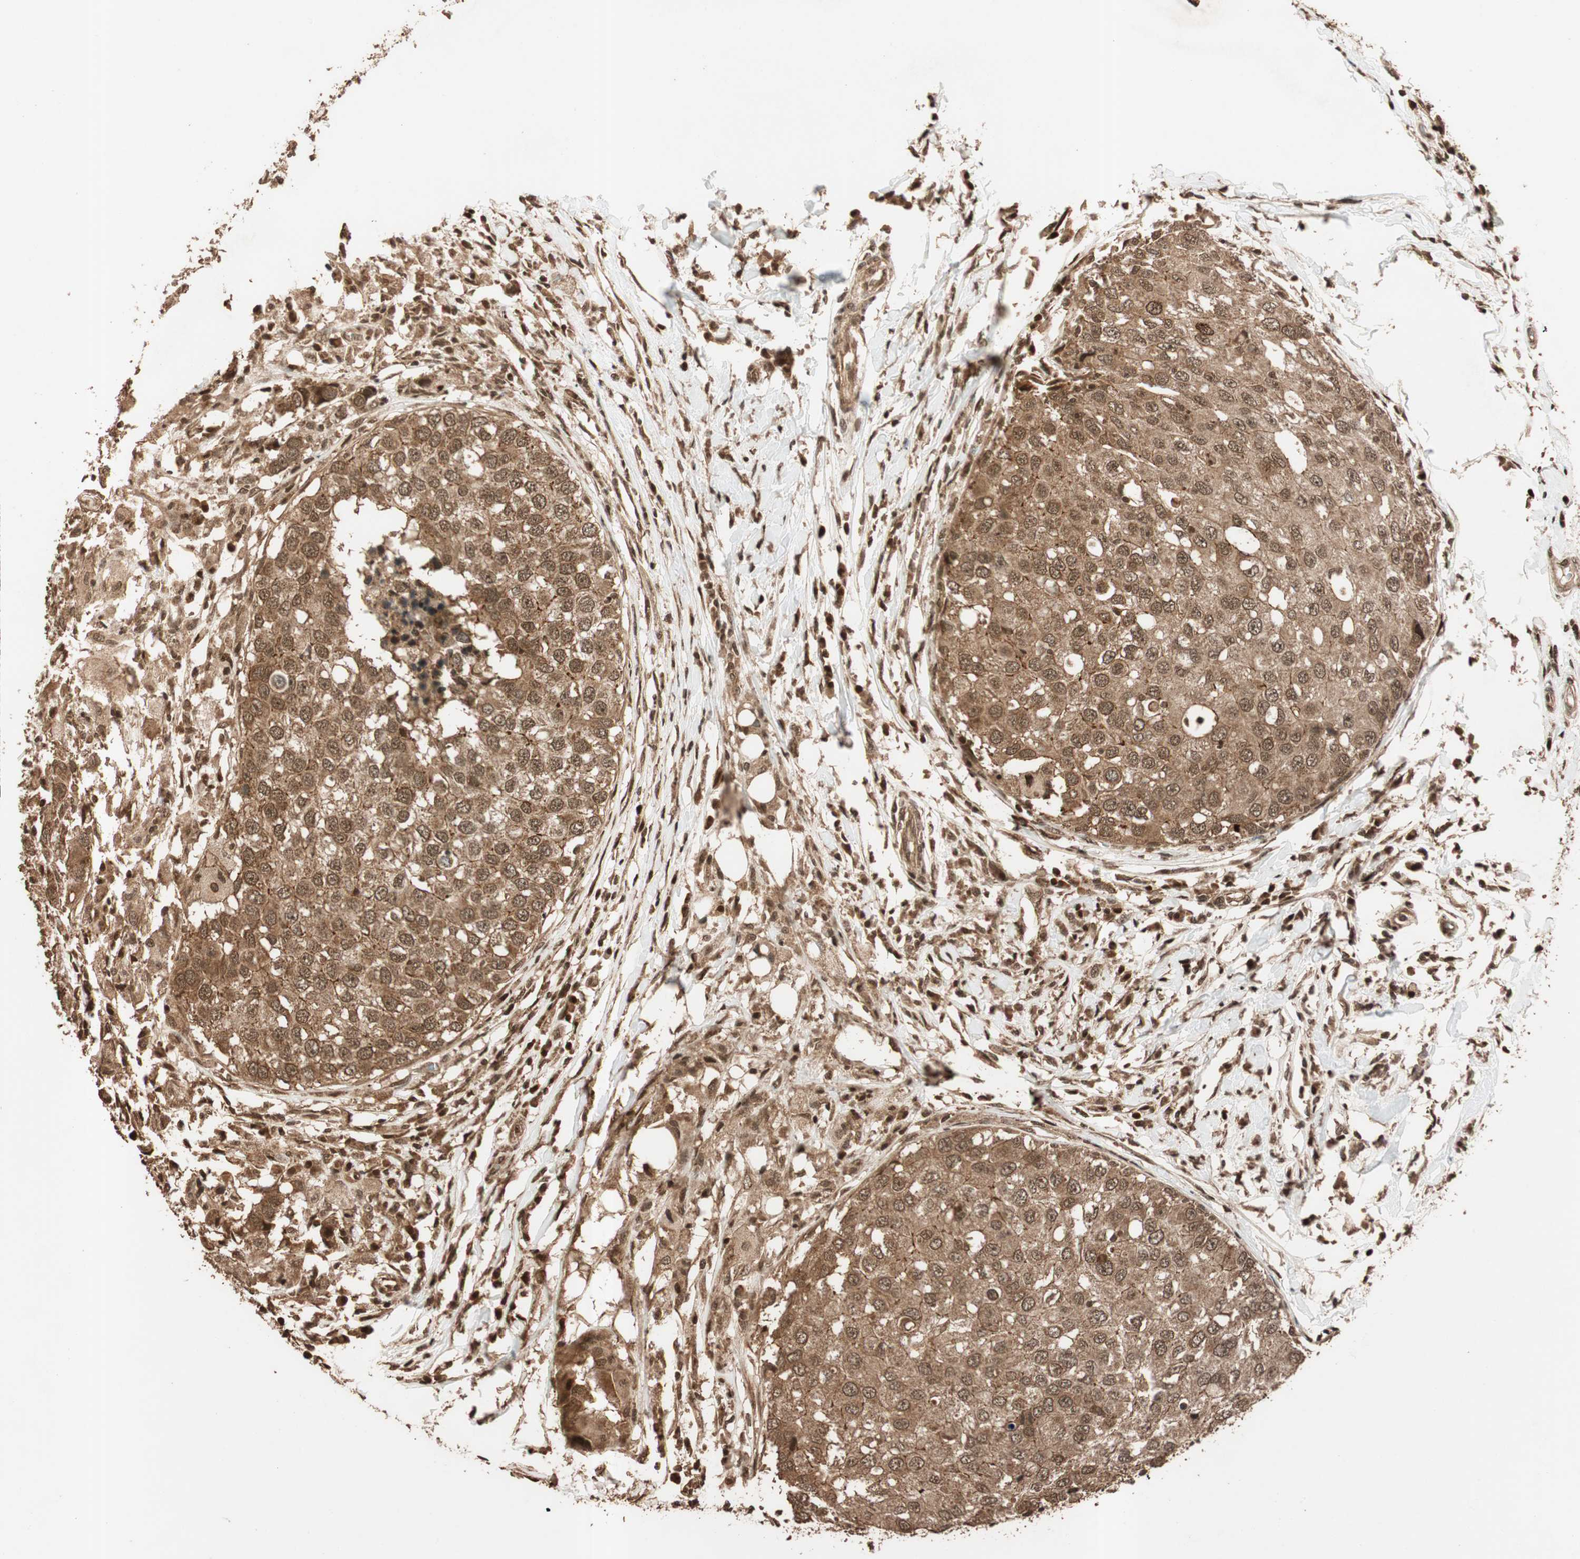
{"staining": {"intensity": "moderate", "quantity": ">75%", "location": "cytoplasmic/membranous"}, "tissue": "breast cancer", "cell_type": "Tumor cells", "image_type": "cancer", "snomed": [{"axis": "morphology", "description": "Duct carcinoma"}, {"axis": "topography", "description": "Breast"}], "caption": "Breast invasive ductal carcinoma tissue demonstrates moderate cytoplasmic/membranous staining in about >75% of tumor cells, visualized by immunohistochemistry.", "gene": "ALKBH5", "patient": {"sex": "female", "age": 27}}